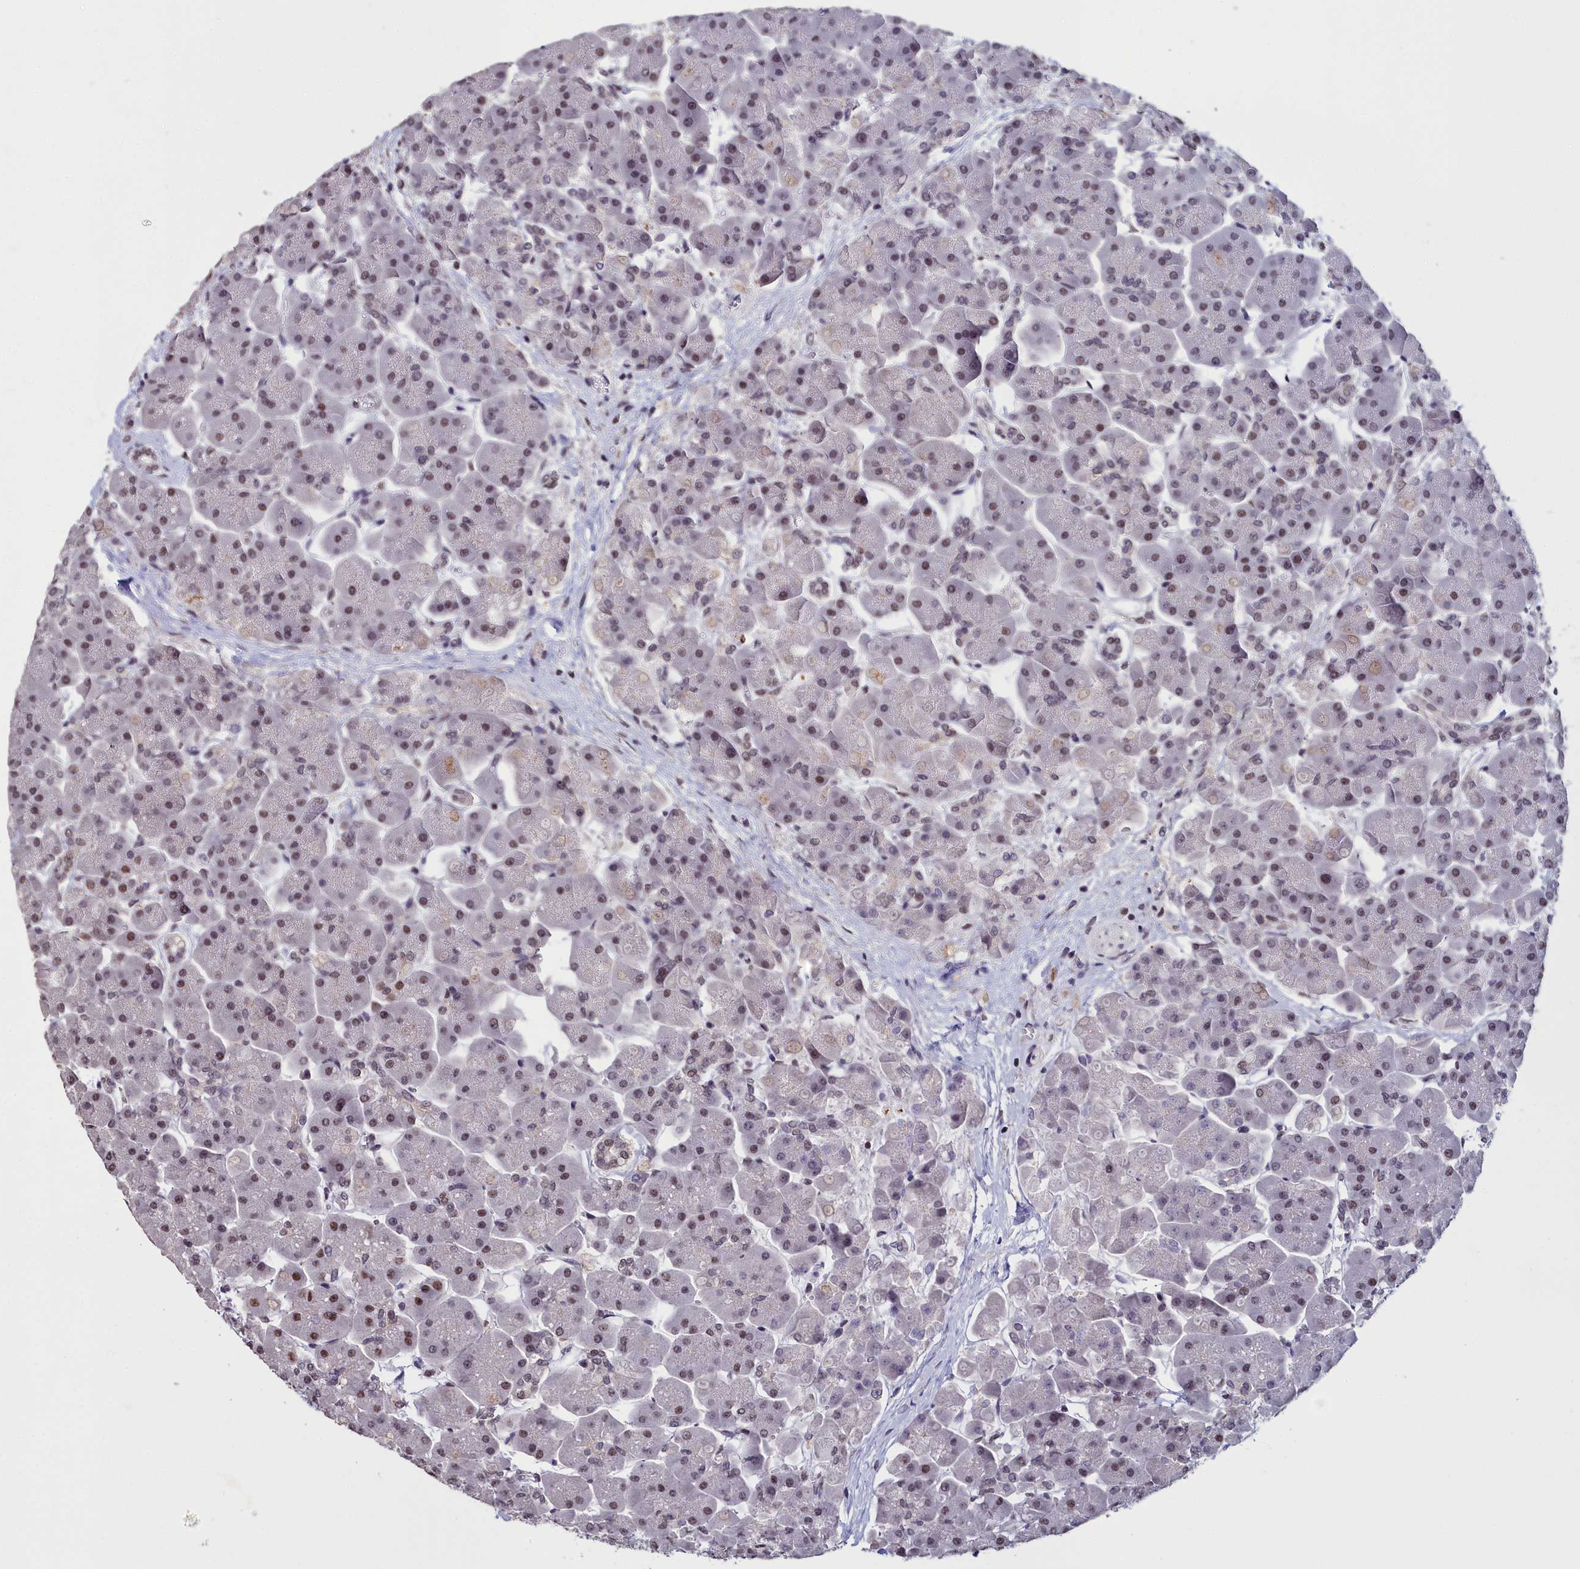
{"staining": {"intensity": "moderate", "quantity": ">75%", "location": "nuclear"}, "tissue": "pancreas", "cell_type": "Exocrine glandular cells", "image_type": "normal", "snomed": [{"axis": "morphology", "description": "Normal tissue, NOS"}, {"axis": "topography", "description": "Pancreas"}], "caption": "Immunohistochemical staining of normal human pancreas exhibits >75% levels of moderate nuclear protein expression in about >75% of exocrine glandular cells.", "gene": "CCDC97", "patient": {"sex": "male", "age": 66}}